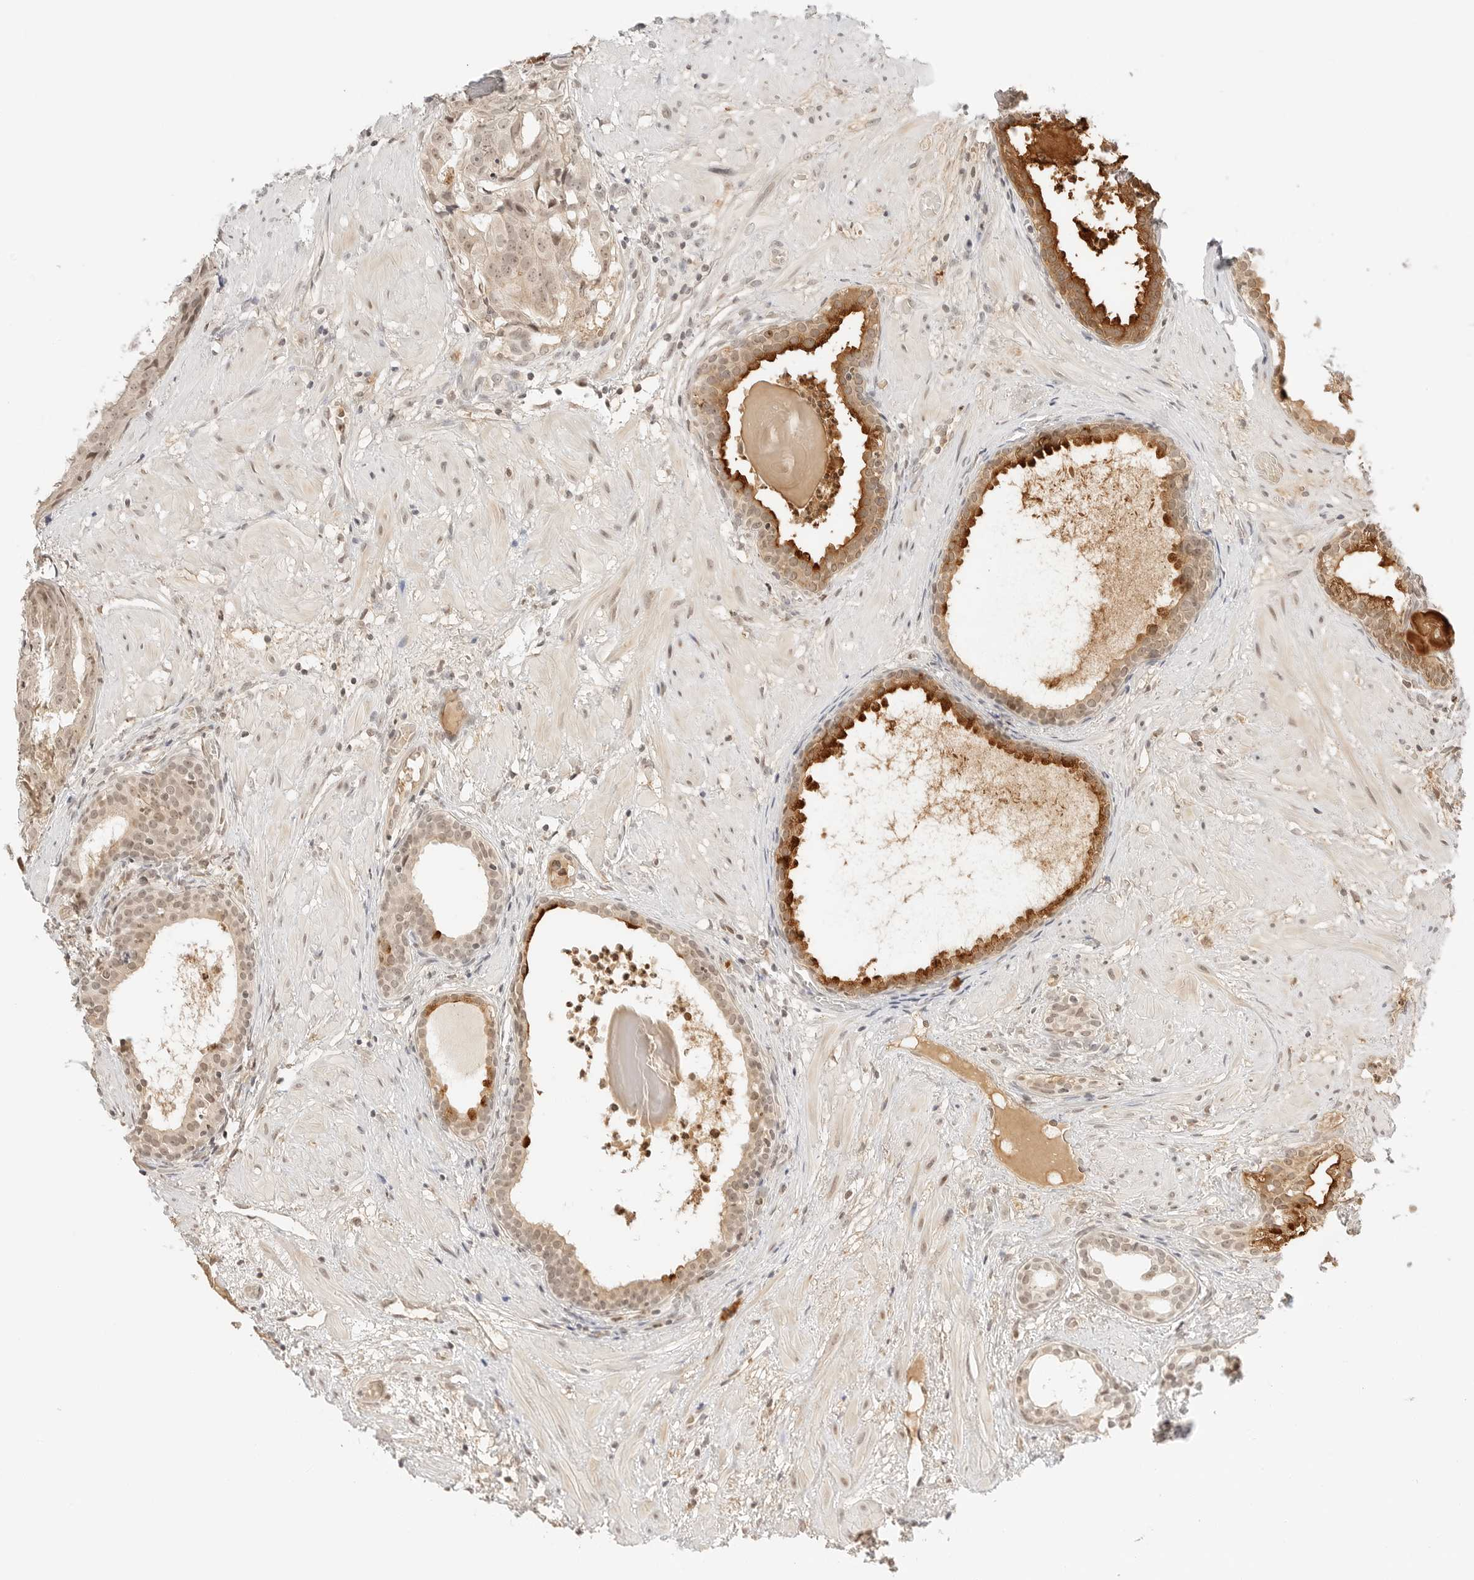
{"staining": {"intensity": "moderate", "quantity": ">75%", "location": "cytoplasmic/membranous,nuclear"}, "tissue": "prostate cancer", "cell_type": "Tumor cells", "image_type": "cancer", "snomed": [{"axis": "morphology", "description": "Adenocarcinoma, Low grade"}, {"axis": "topography", "description": "Prostate"}], "caption": "Low-grade adenocarcinoma (prostate) tissue demonstrates moderate cytoplasmic/membranous and nuclear staining in about >75% of tumor cells, visualized by immunohistochemistry. (IHC, brightfield microscopy, high magnification).", "gene": "RPS6KL1", "patient": {"sex": "male", "age": 88}}